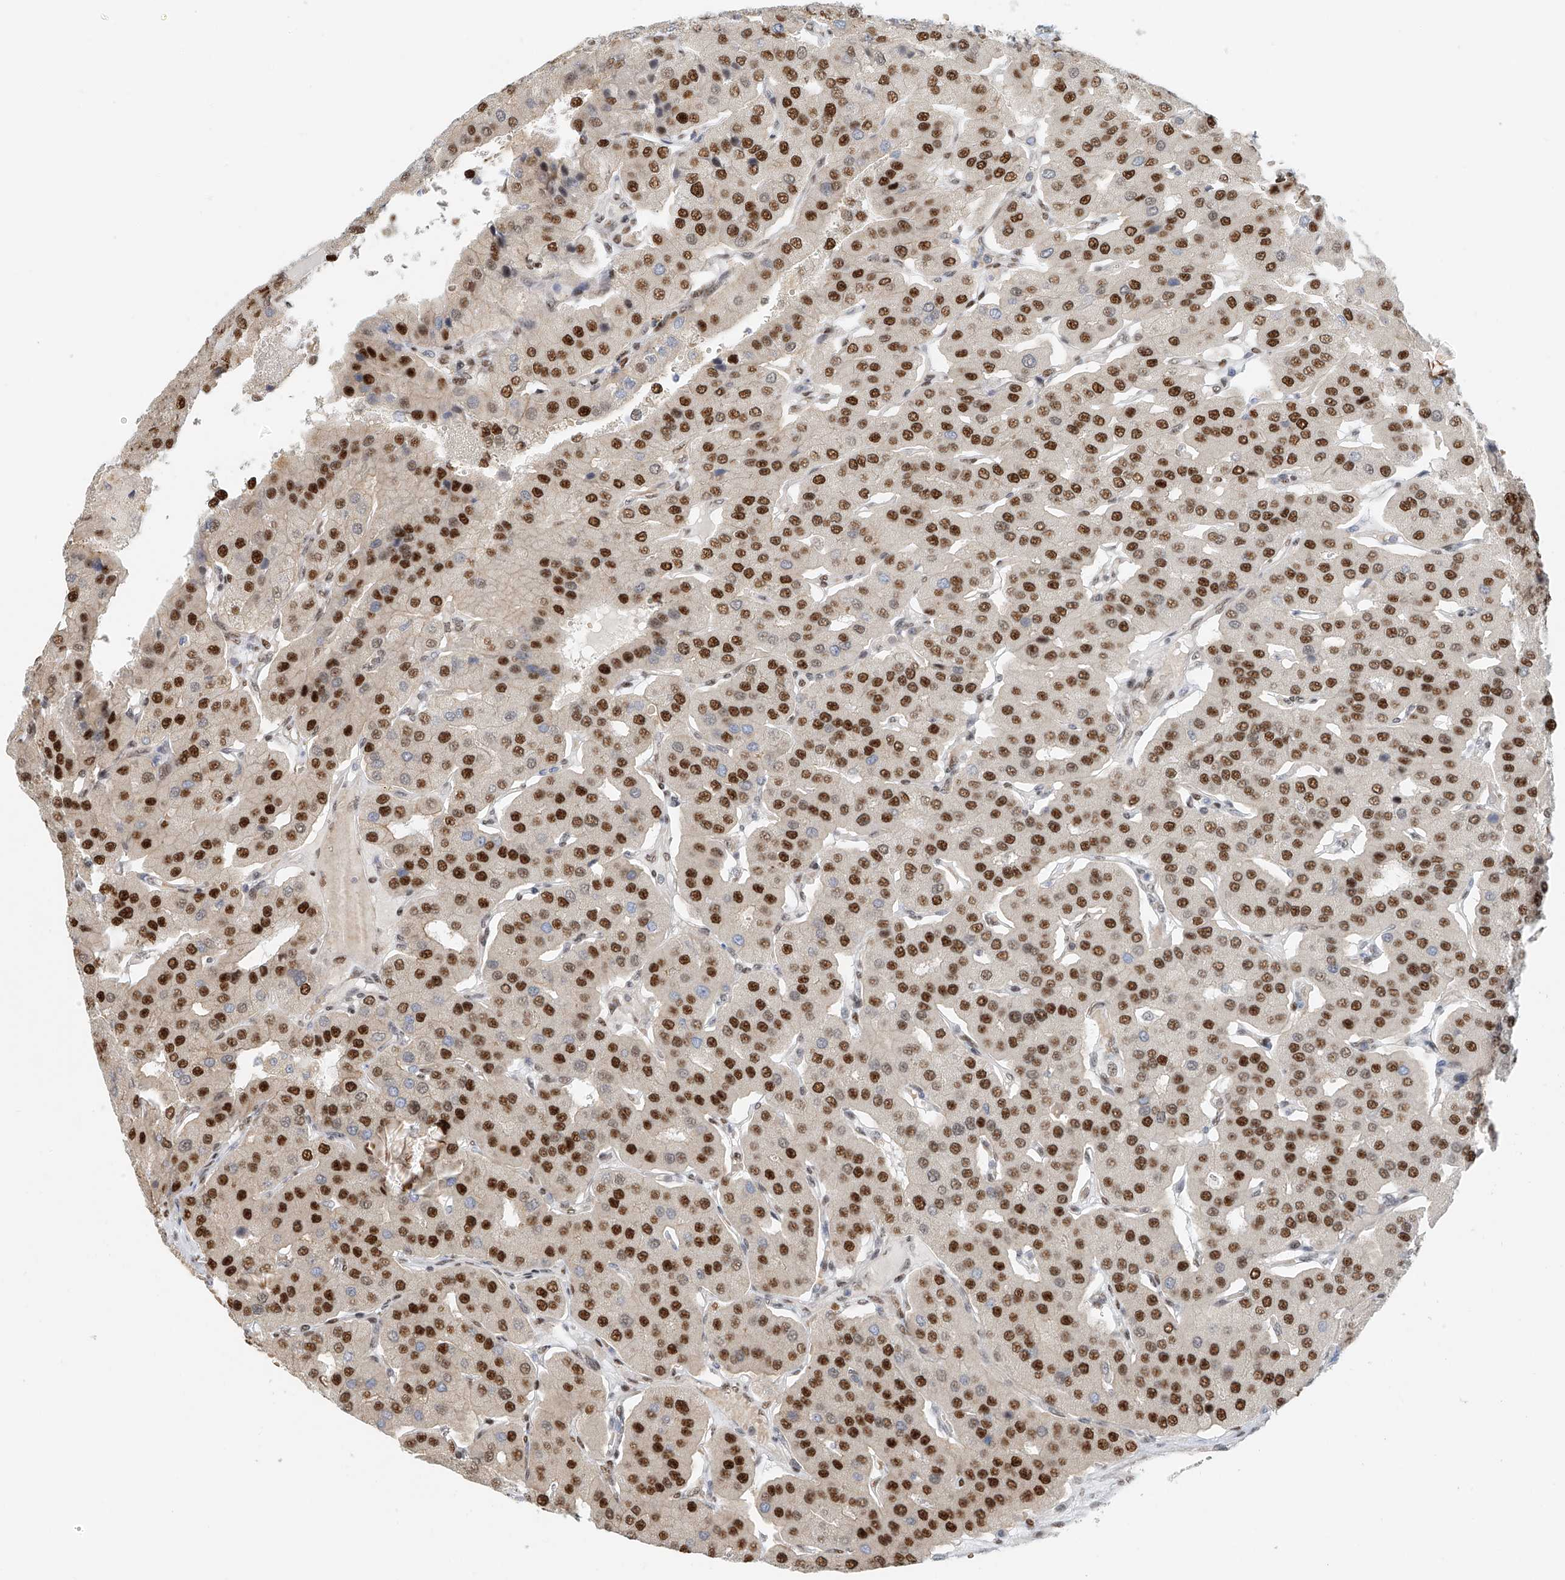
{"staining": {"intensity": "strong", "quantity": ">75%", "location": "cytoplasmic/membranous,nuclear"}, "tissue": "parathyroid gland", "cell_type": "Glandular cells", "image_type": "normal", "snomed": [{"axis": "morphology", "description": "Normal tissue, NOS"}, {"axis": "morphology", "description": "Adenoma, NOS"}, {"axis": "topography", "description": "Parathyroid gland"}], "caption": "Strong cytoplasmic/membranous,nuclear expression is present in approximately >75% of glandular cells in benign parathyroid gland. Using DAB (3,3'-diaminobenzidine) (brown) and hematoxylin (blue) stains, captured at high magnification using brightfield microscopy.", "gene": "ZNF514", "patient": {"sex": "female", "age": 86}}